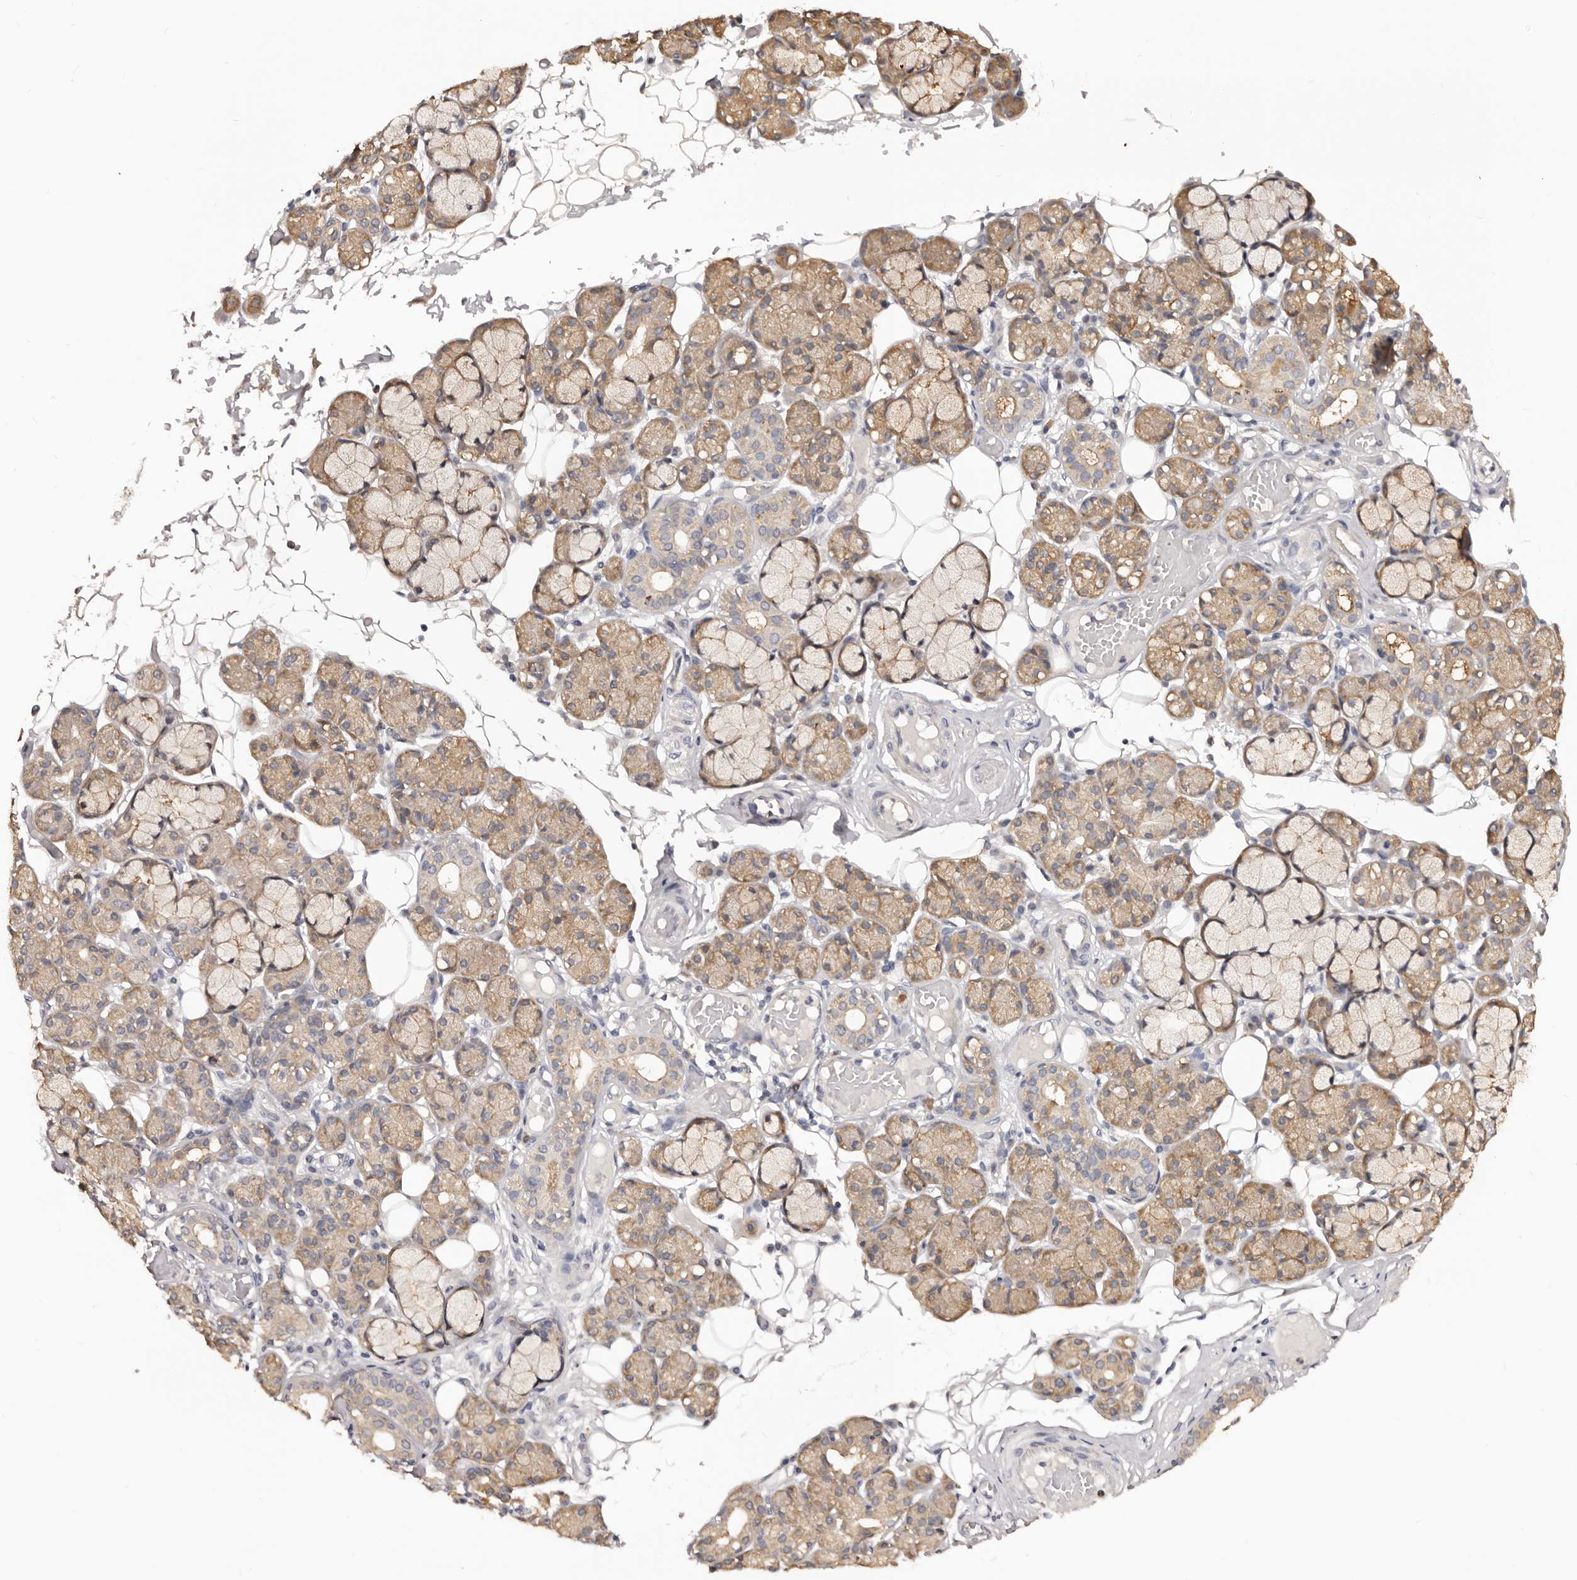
{"staining": {"intensity": "moderate", "quantity": ">75%", "location": "cytoplasmic/membranous"}, "tissue": "salivary gland", "cell_type": "Glandular cells", "image_type": "normal", "snomed": [{"axis": "morphology", "description": "Normal tissue, NOS"}, {"axis": "topography", "description": "Salivary gland"}], "caption": "Immunohistochemical staining of benign human salivary gland reveals medium levels of moderate cytoplasmic/membranous expression in approximately >75% of glandular cells. (IHC, brightfield microscopy, high magnification).", "gene": "KCNJ8", "patient": {"sex": "male", "age": 63}}